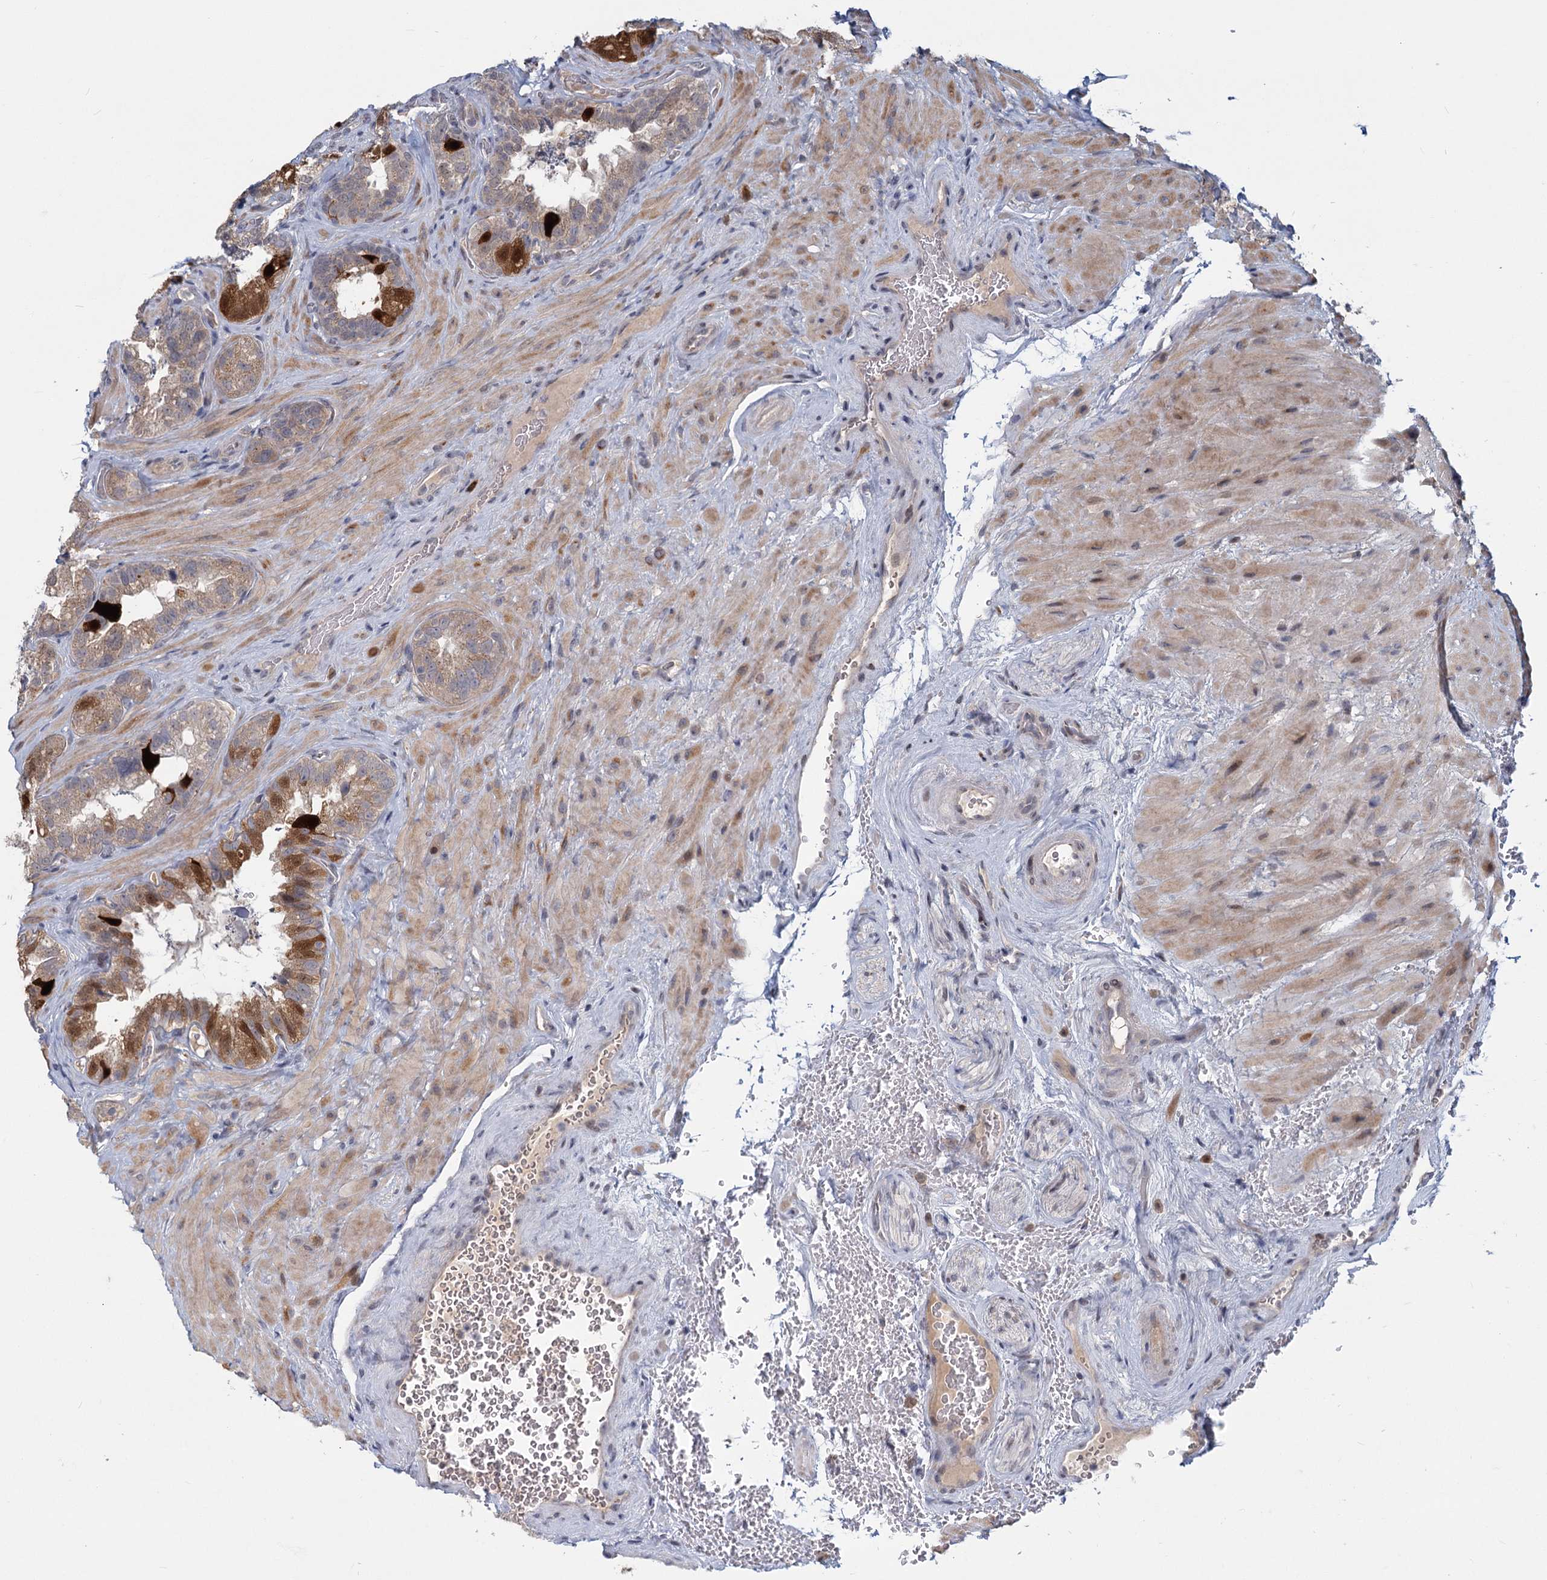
{"staining": {"intensity": "moderate", "quantity": "25%-75%", "location": "cytoplasmic/membranous"}, "tissue": "seminal vesicle", "cell_type": "Glandular cells", "image_type": "normal", "snomed": [{"axis": "morphology", "description": "Normal tissue, NOS"}, {"axis": "topography", "description": "Seminal veicle"}, {"axis": "topography", "description": "Peripheral nerve tissue"}], "caption": "Immunohistochemistry (IHC) histopathology image of benign seminal vesicle: seminal vesicle stained using immunohistochemistry (IHC) demonstrates medium levels of moderate protein expression localized specifically in the cytoplasmic/membranous of glandular cells, appearing as a cytoplasmic/membranous brown color.", "gene": "STAP1", "patient": {"sex": "male", "age": 67}}